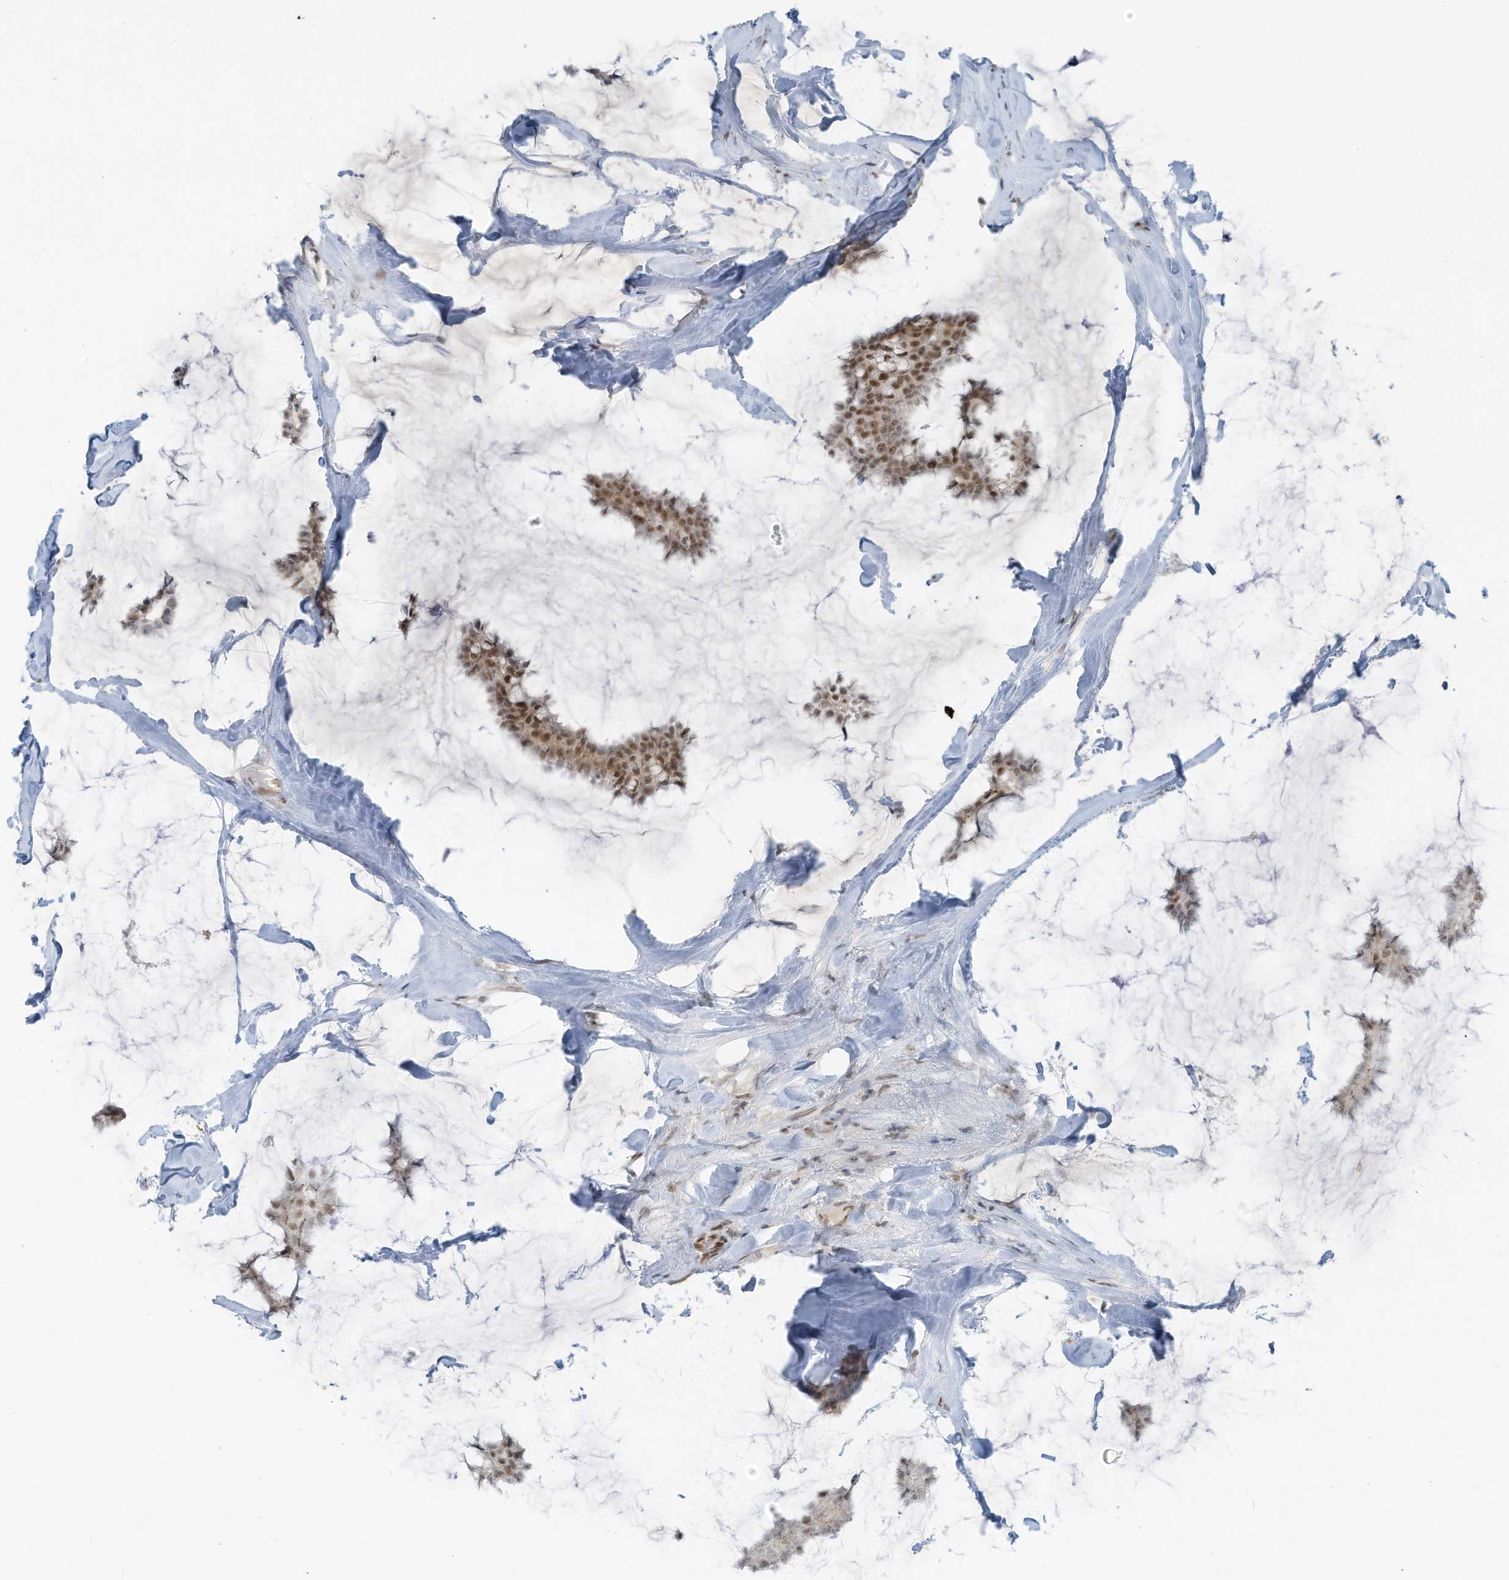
{"staining": {"intensity": "moderate", "quantity": ">75%", "location": "nuclear"}, "tissue": "breast cancer", "cell_type": "Tumor cells", "image_type": "cancer", "snomed": [{"axis": "morphology", "description": "Duct carcinoma"}, {"axis": "topography", "description": "Breast"}], "caption": "This is a micrograph of immunohistochemistry staining of breast infiltrating ductal carcinoma, which shows moderate expression in the nuclear of tumor cells.", "gene": "WRNIP1", "patient": {"sex": "female", "age": 93}}